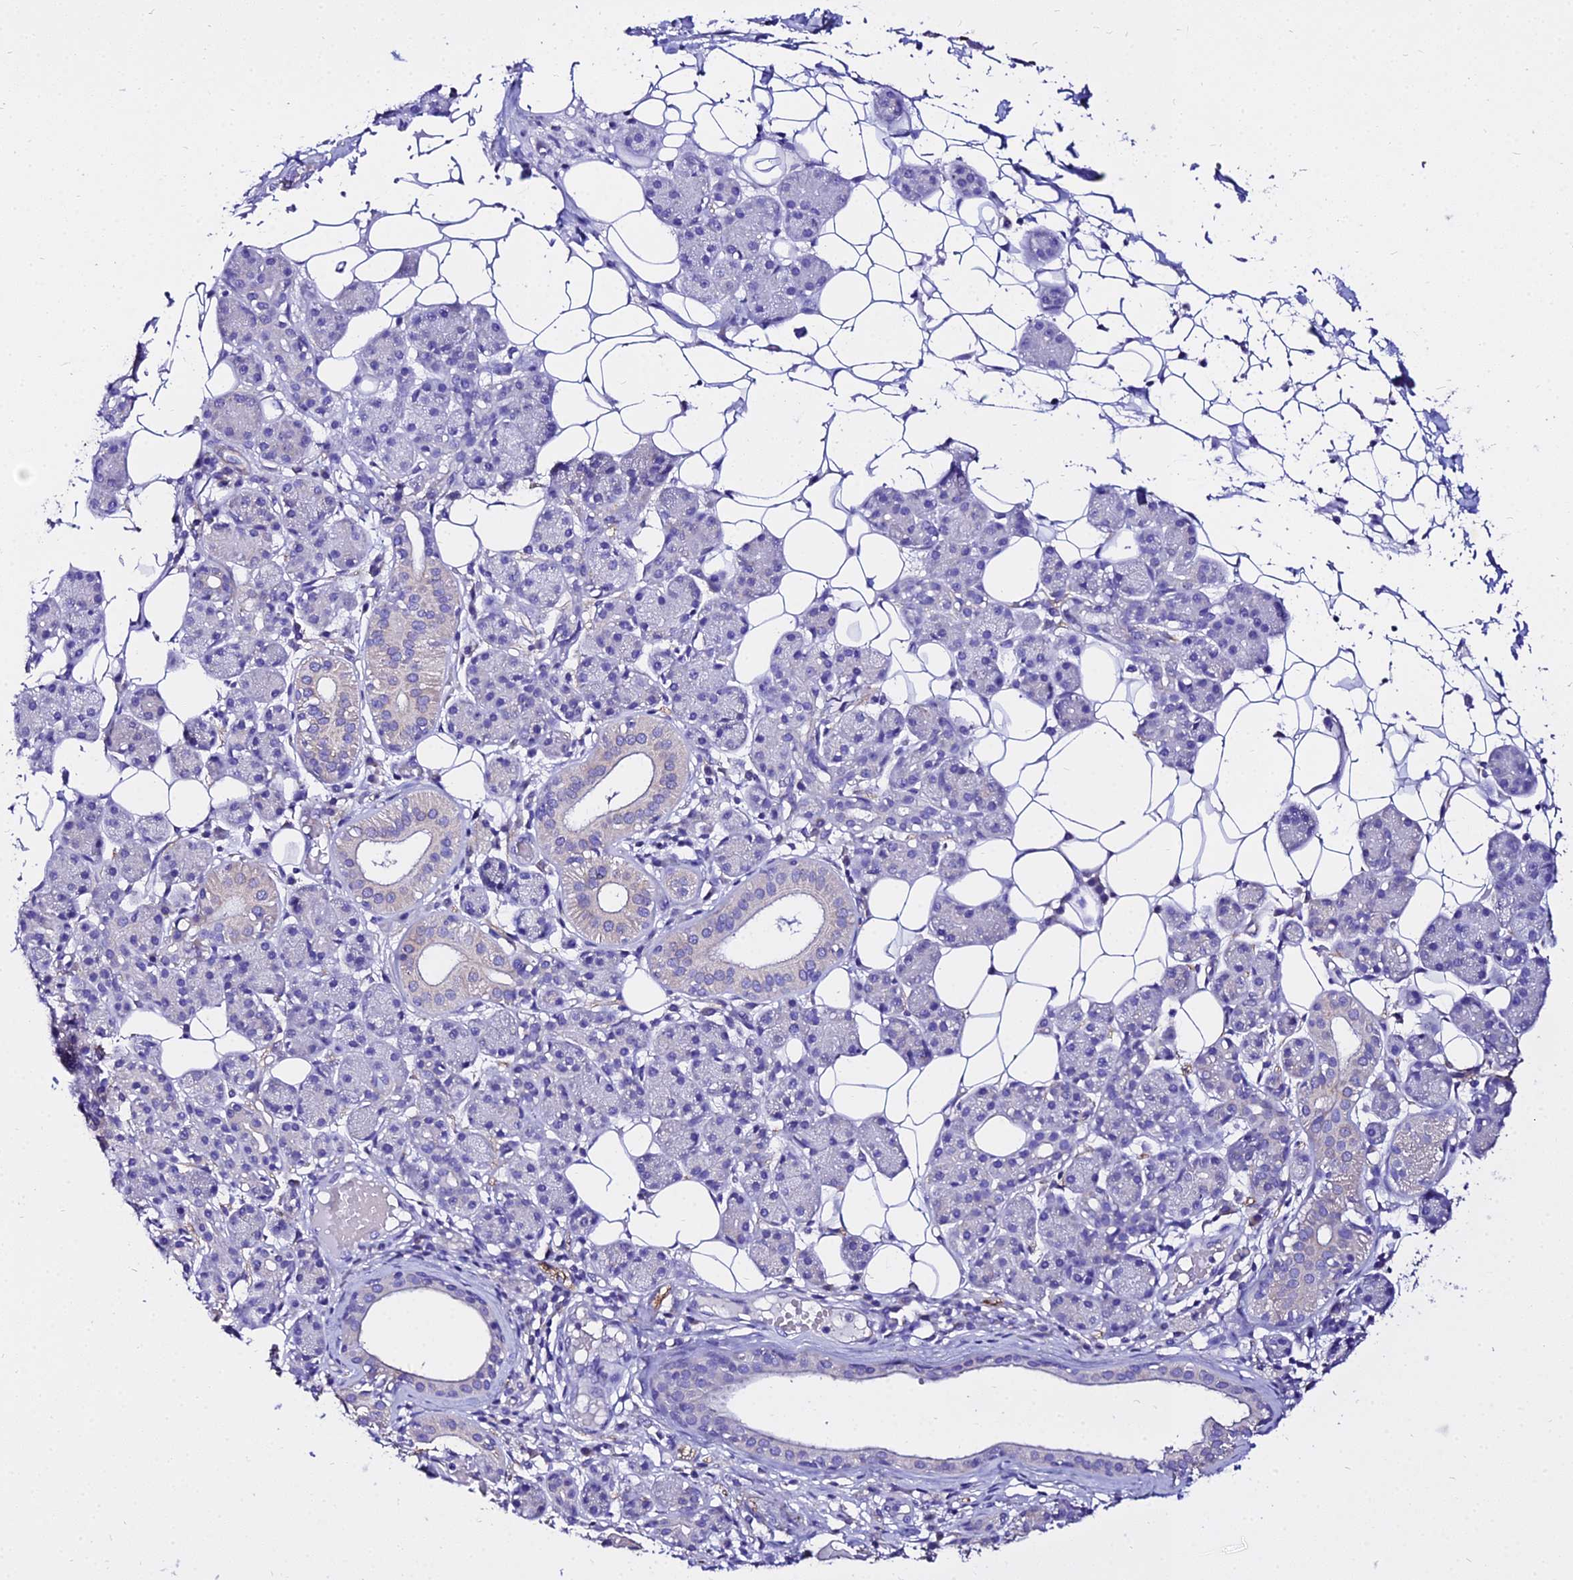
{"staining": {"intensity": "weak", "quantity": "<25%", "location": "cytoplasmic/membranous"}, "tissue": "salivary gland", "cell_type": "Glandular cells", "image_type": "normal", "snomed": [{"axis": "morphology", "description": "Normal tissue, NOS"}, {"axis": "topography", "description": "Salivary gland"}], "caption": "An IHC photomicrograph of unremarkable salivary gland is shown. There is no staining in glandular cells of salivary gland.", "gene": "TUBA1A", "patient": {"sex": "female", "age": 33}}